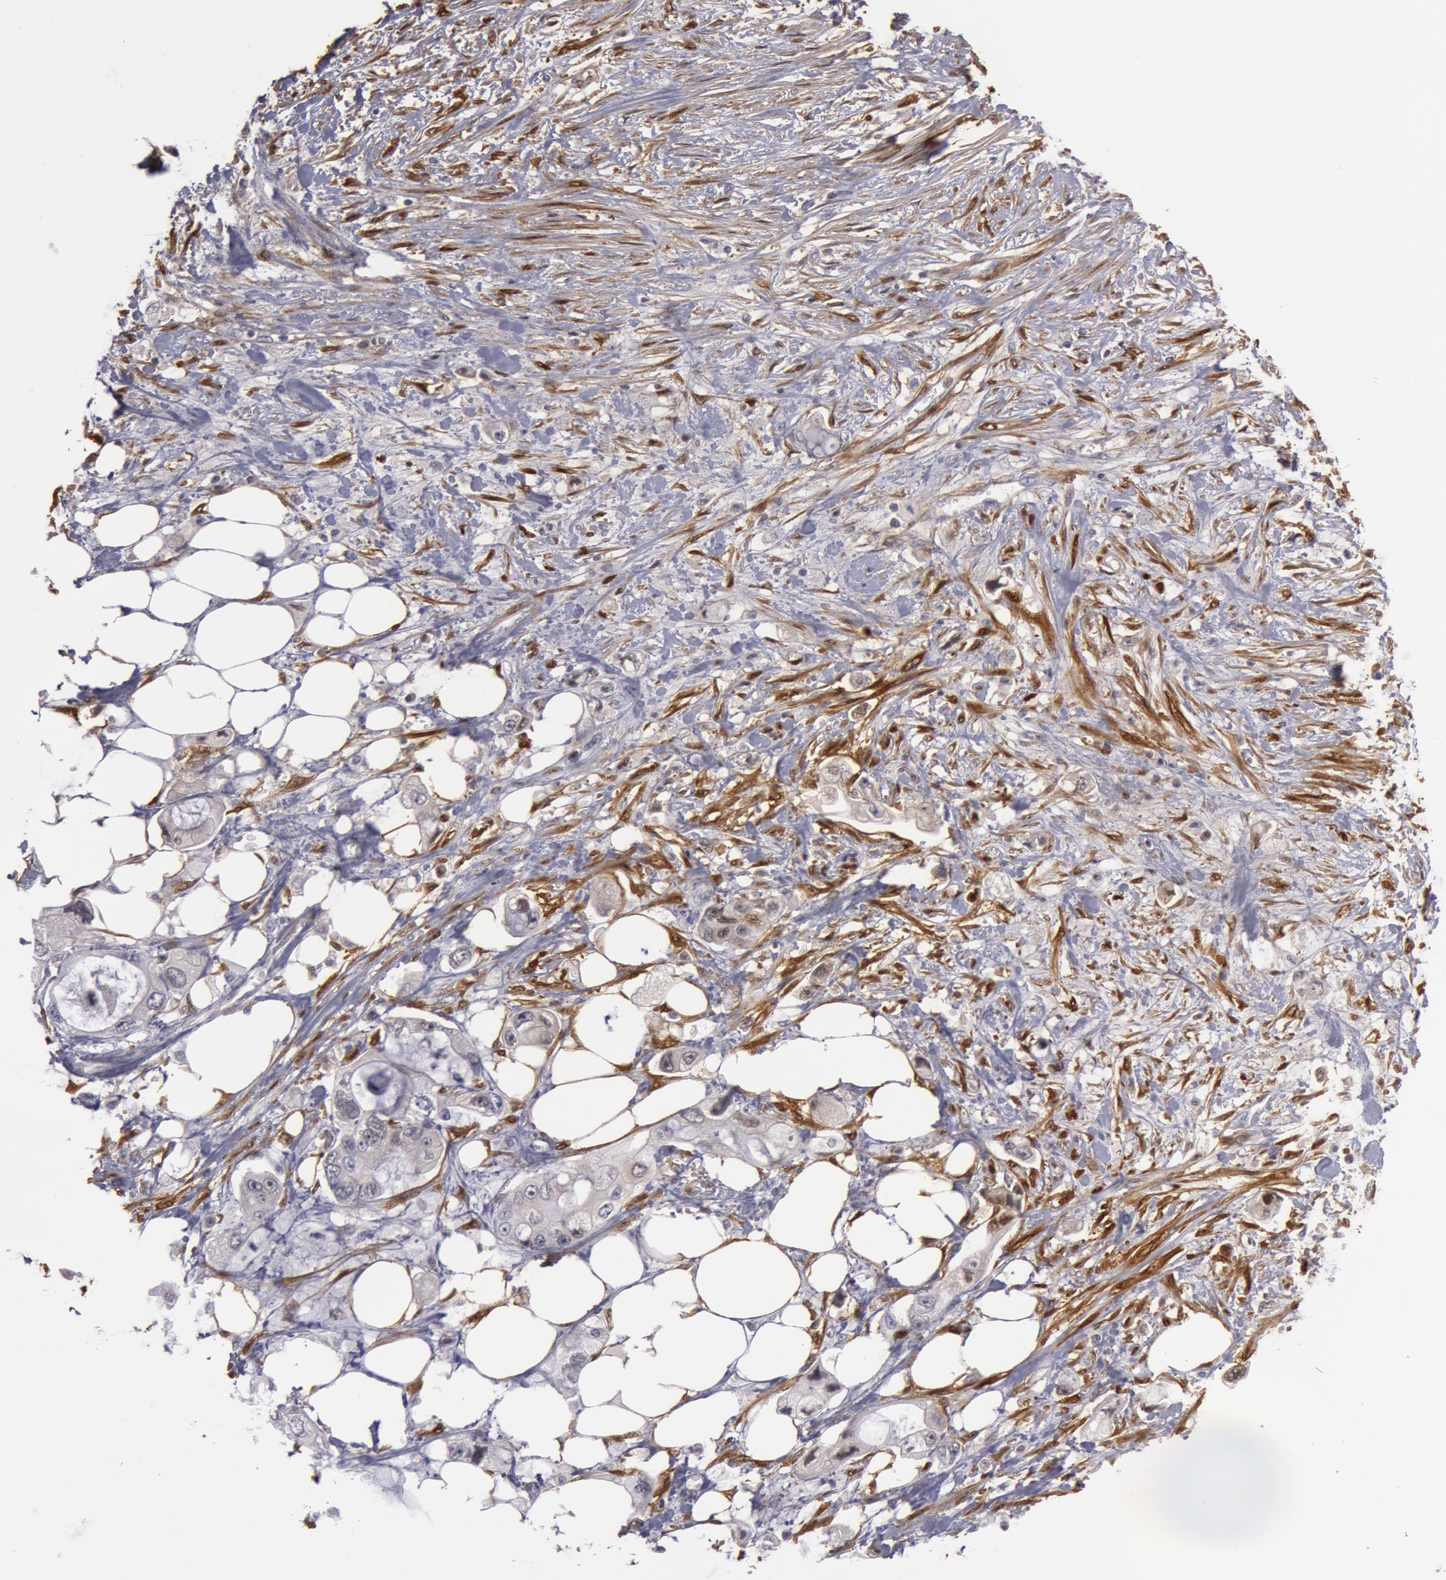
{"staining": {"intensity": "negative", "quantity": "none", "location": "none"}, "tissue": "pancreatic cancer", "cell_type": "Tumor cells", "image_type": "cancer", "snomed": [{"axis": "morphology", "description": "Adenocarcinoma, NOS"}, {"axis": "topography", "description": "Pancreas"}, {"axis": "topography", "description": "Stomach, upper"}], "caption": "Tumor cells are negative for brown protein staining in pancreatic adenocarcinoma.", "gene": "TAGLN", "patient": {"sex": "male", "age": 77}}